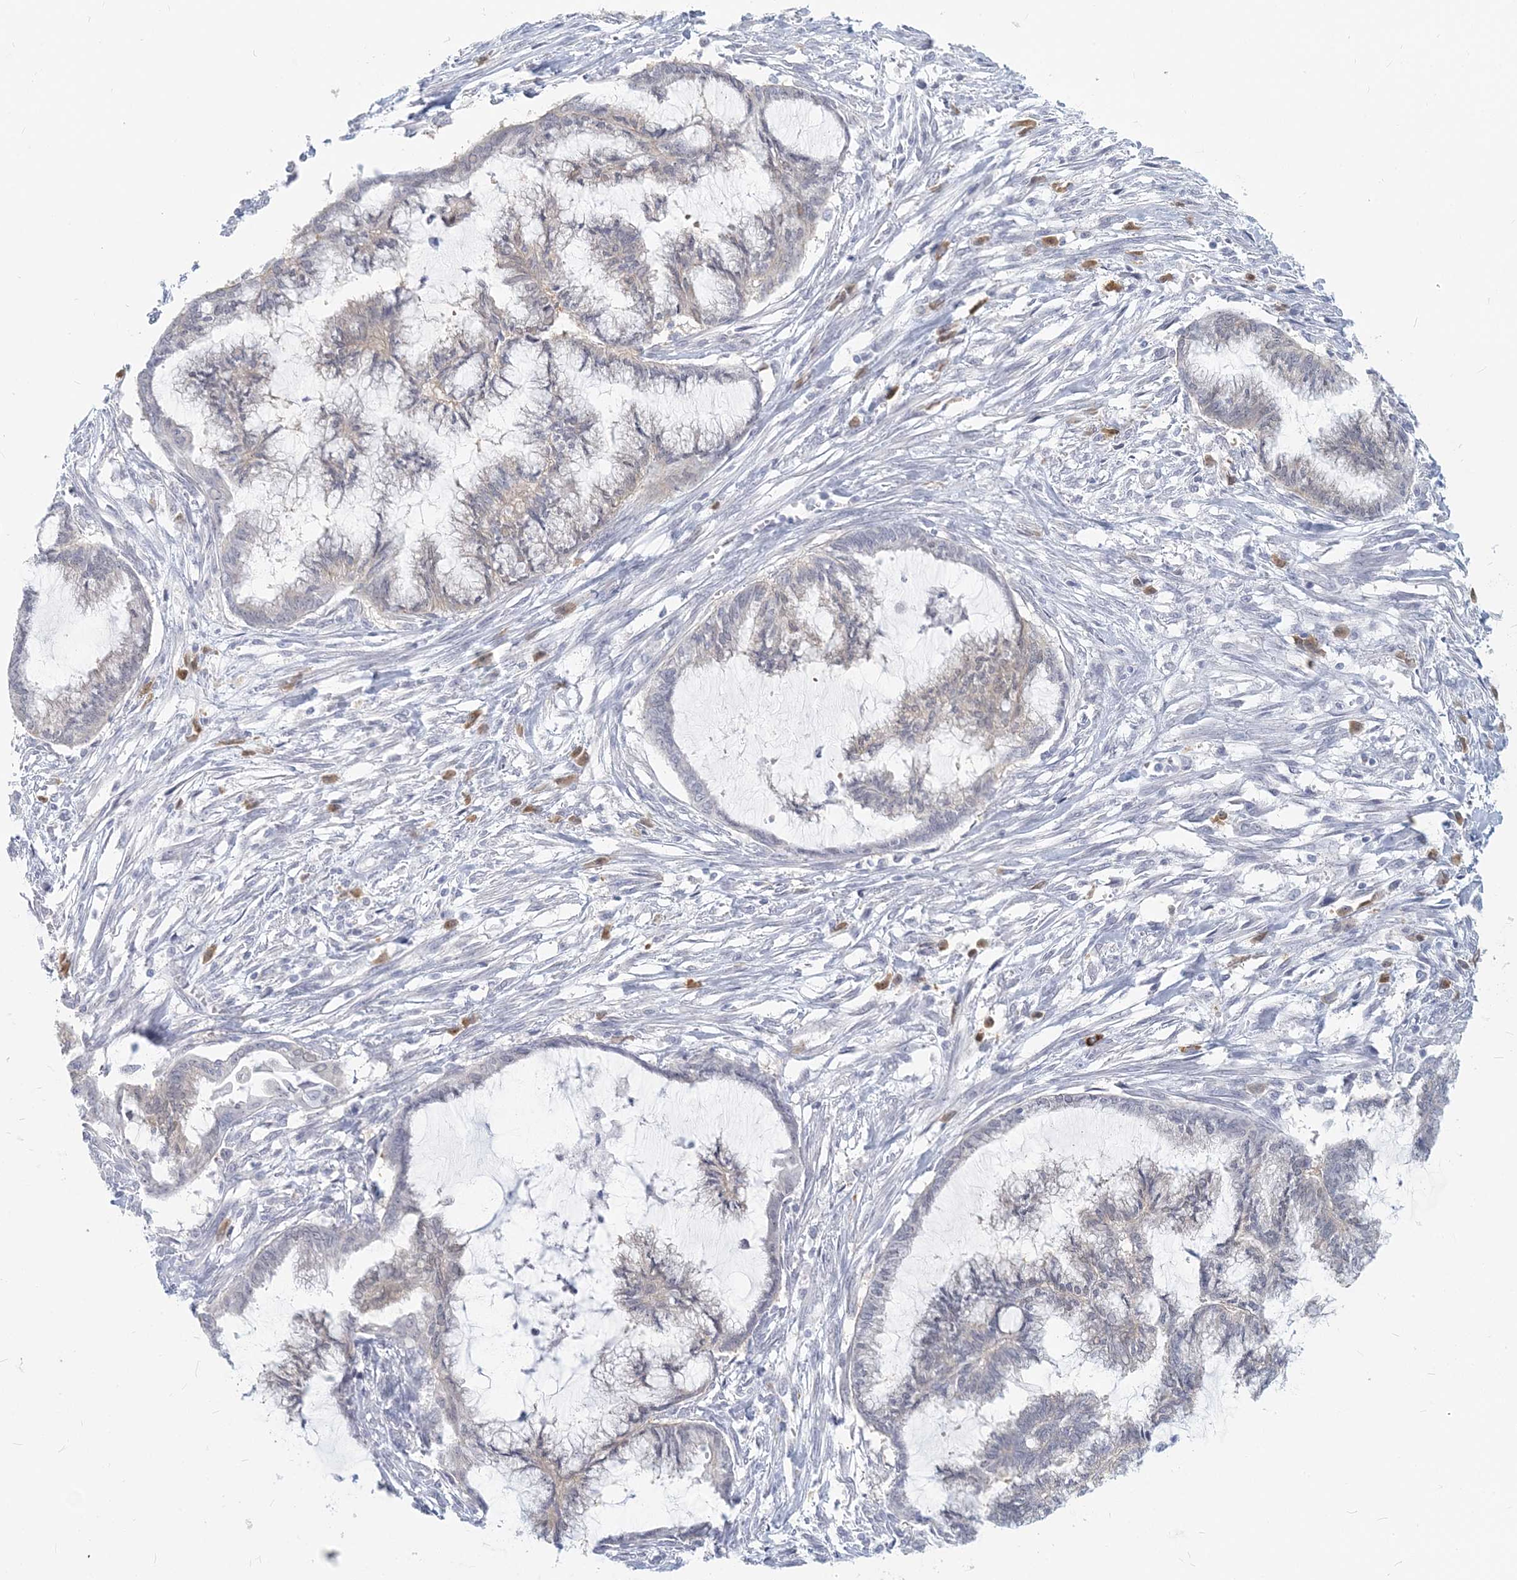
{"staining": {"intensity": "negative", "quantity": "none", "location": "none"}, "tissue": "endometrial cancer", "cell_type": "Tumor cells", "image_type": "cancer", "snomed": [{"axis": "morphology", "description": "Adenocarcinoma, NOS"}, {"axis": "topography", "description": "Endometrium"}], "caption": "Human adenocarcinoma (endometrial) stained for a protein using immunohistochemistry (IHC) shows no positivity in tumor cells.", "gene": "GMPPA", "patient": {"sex": "female", "age": 86}}